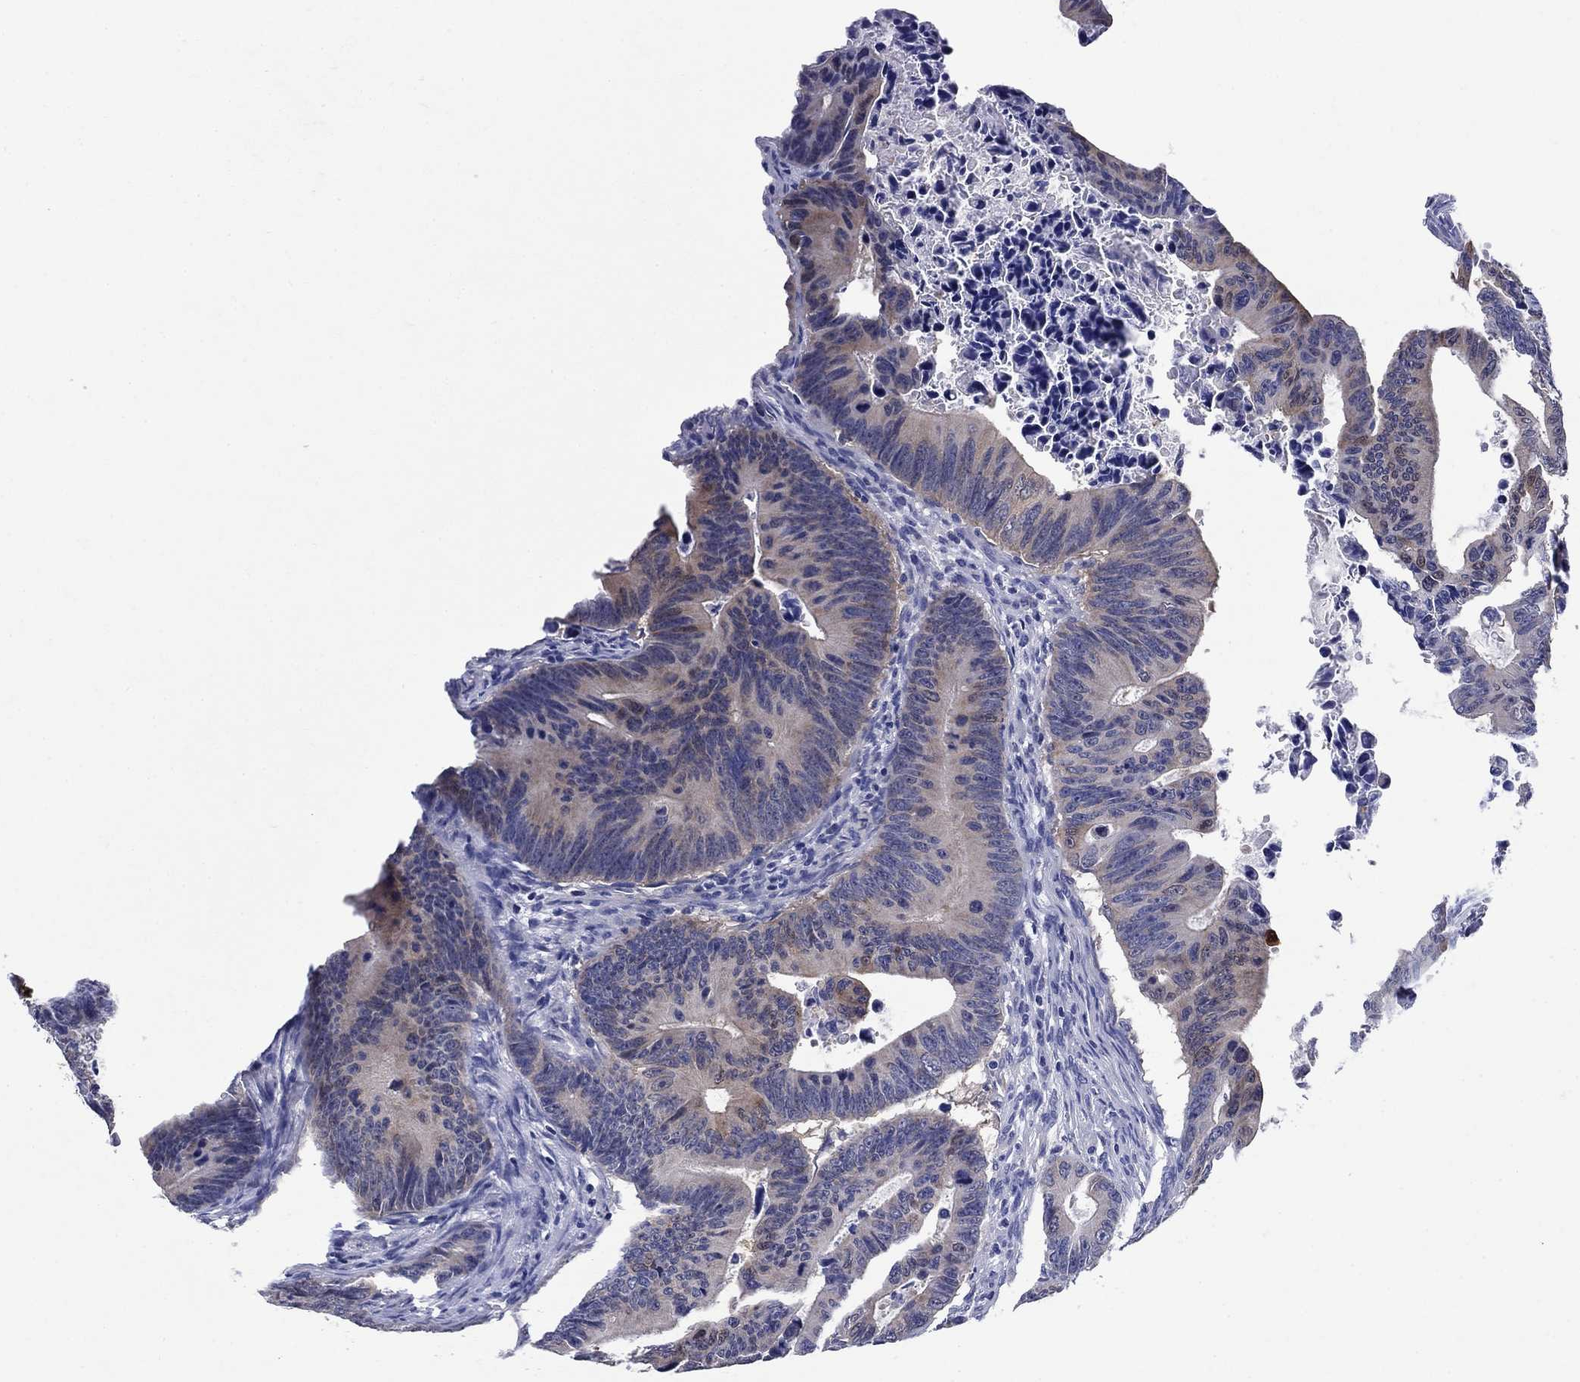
{"staining": {"intensity": "weak", "quantity": "<25%", "location": "cytoplasmic/membranous"}, "tissue": "colorectal cancer", "cell_type": "Tumor cells", "image_type": "cancer", "snomed": [{"axis": "morphology", "description": "Adenocarcinoma, NOS"}, {"axis": "topography", "description": "Colon"}], "caption": "DAB immunohistochemical staining of human colorectal cancer (adenocarcinoma) exhibits no significant expression in tumor cells.", "gene": "SULT2B1", "patient": {"sex": "female", "age": 87}}